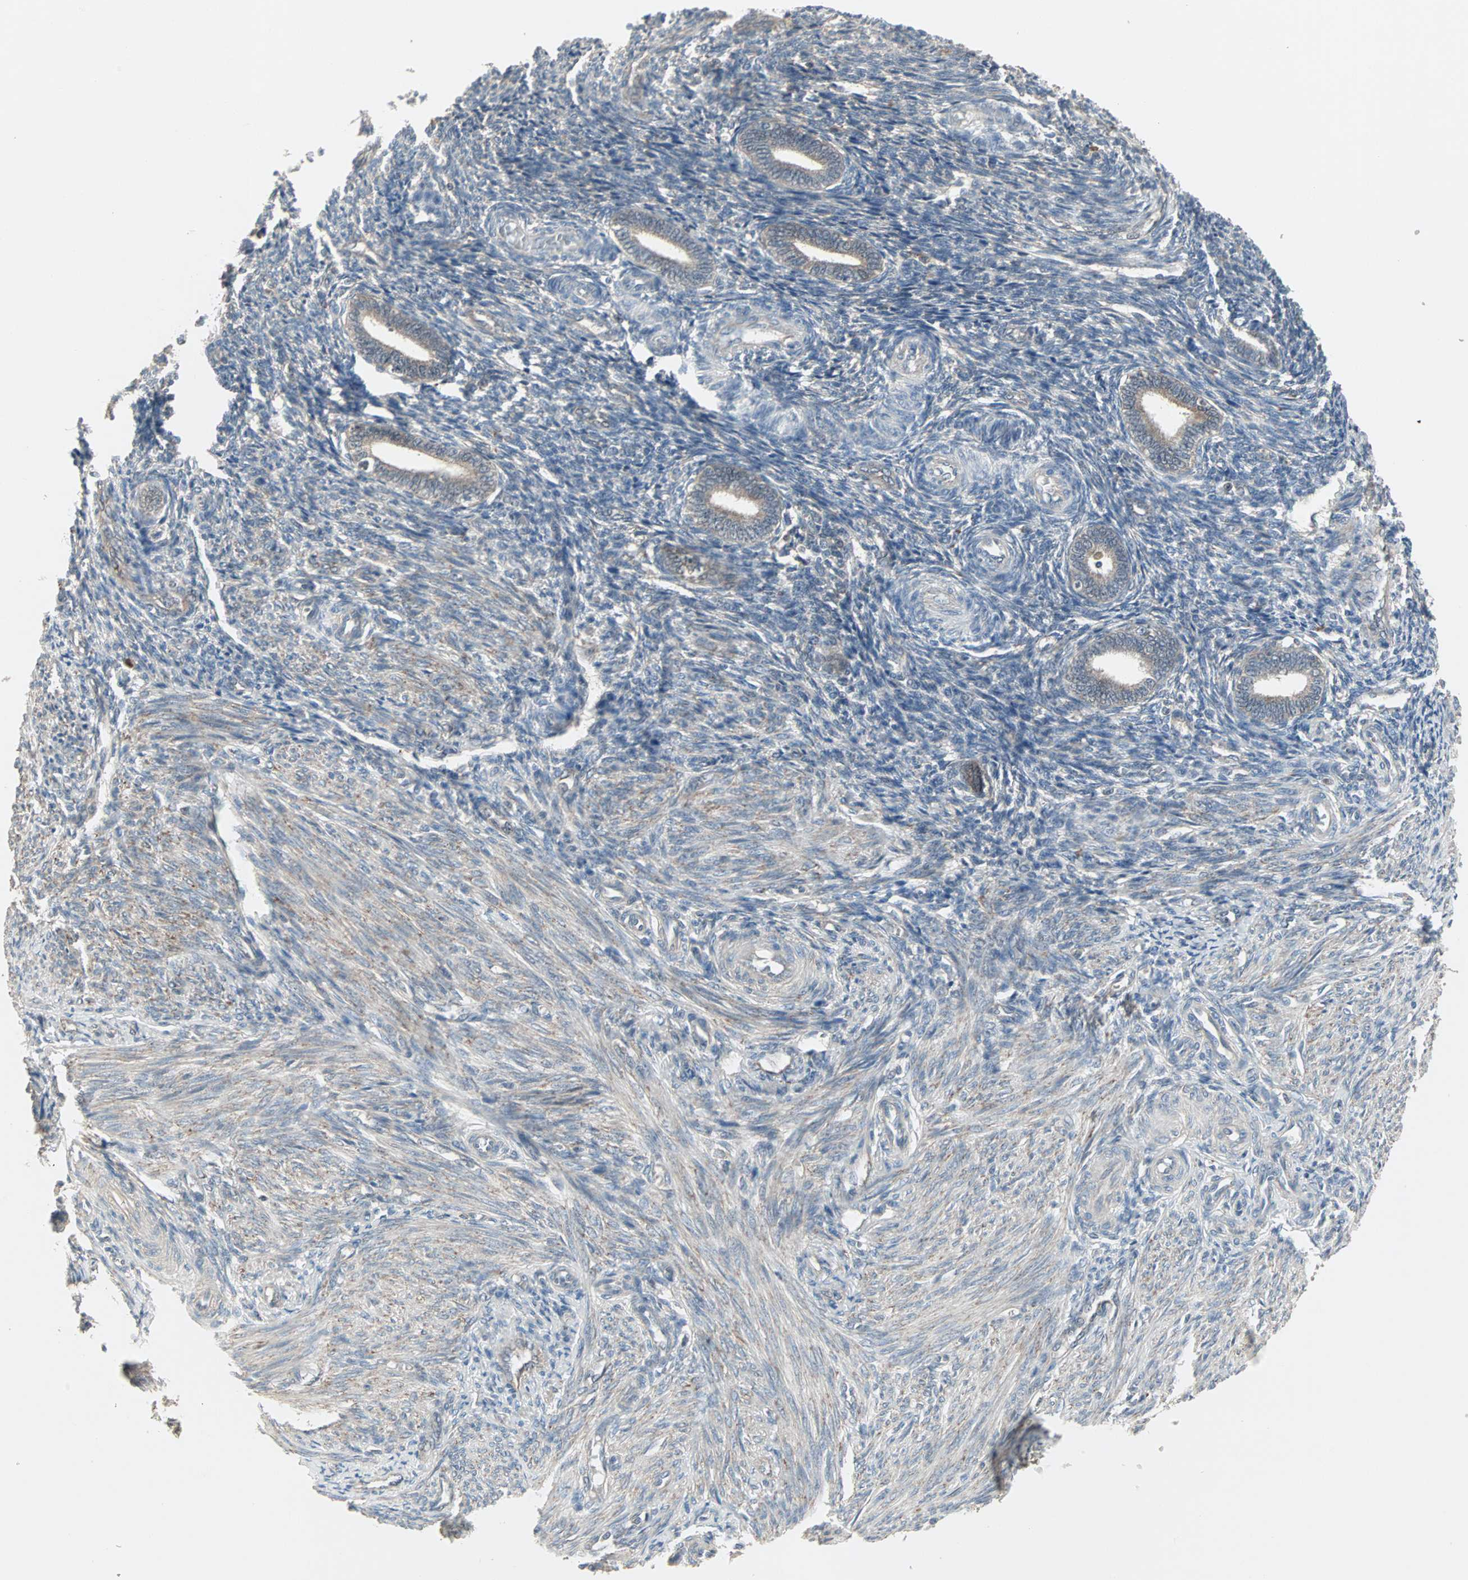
{"staining": {"intensity": "weak", "quantity": "25%-75%", "location": "cytoplasmic/membranous"}, "tissue": "endometrium", "cell_type": "Cells in endometrial stroma", "image_type": "normal", "snomed": [{"axis": "morphology", "description": "Normal tissue, NOS"}, {"axis": "topography", "description": "Endometrium"}], "caption": "A low amount of weak cytoplasmic/membranous positivity is present in approximately 25%-75% of cells in endometrial stroma in unremarkable endometrium.", "gene": "JMJD7", "patient": {"sex": "female", "age": 27}}